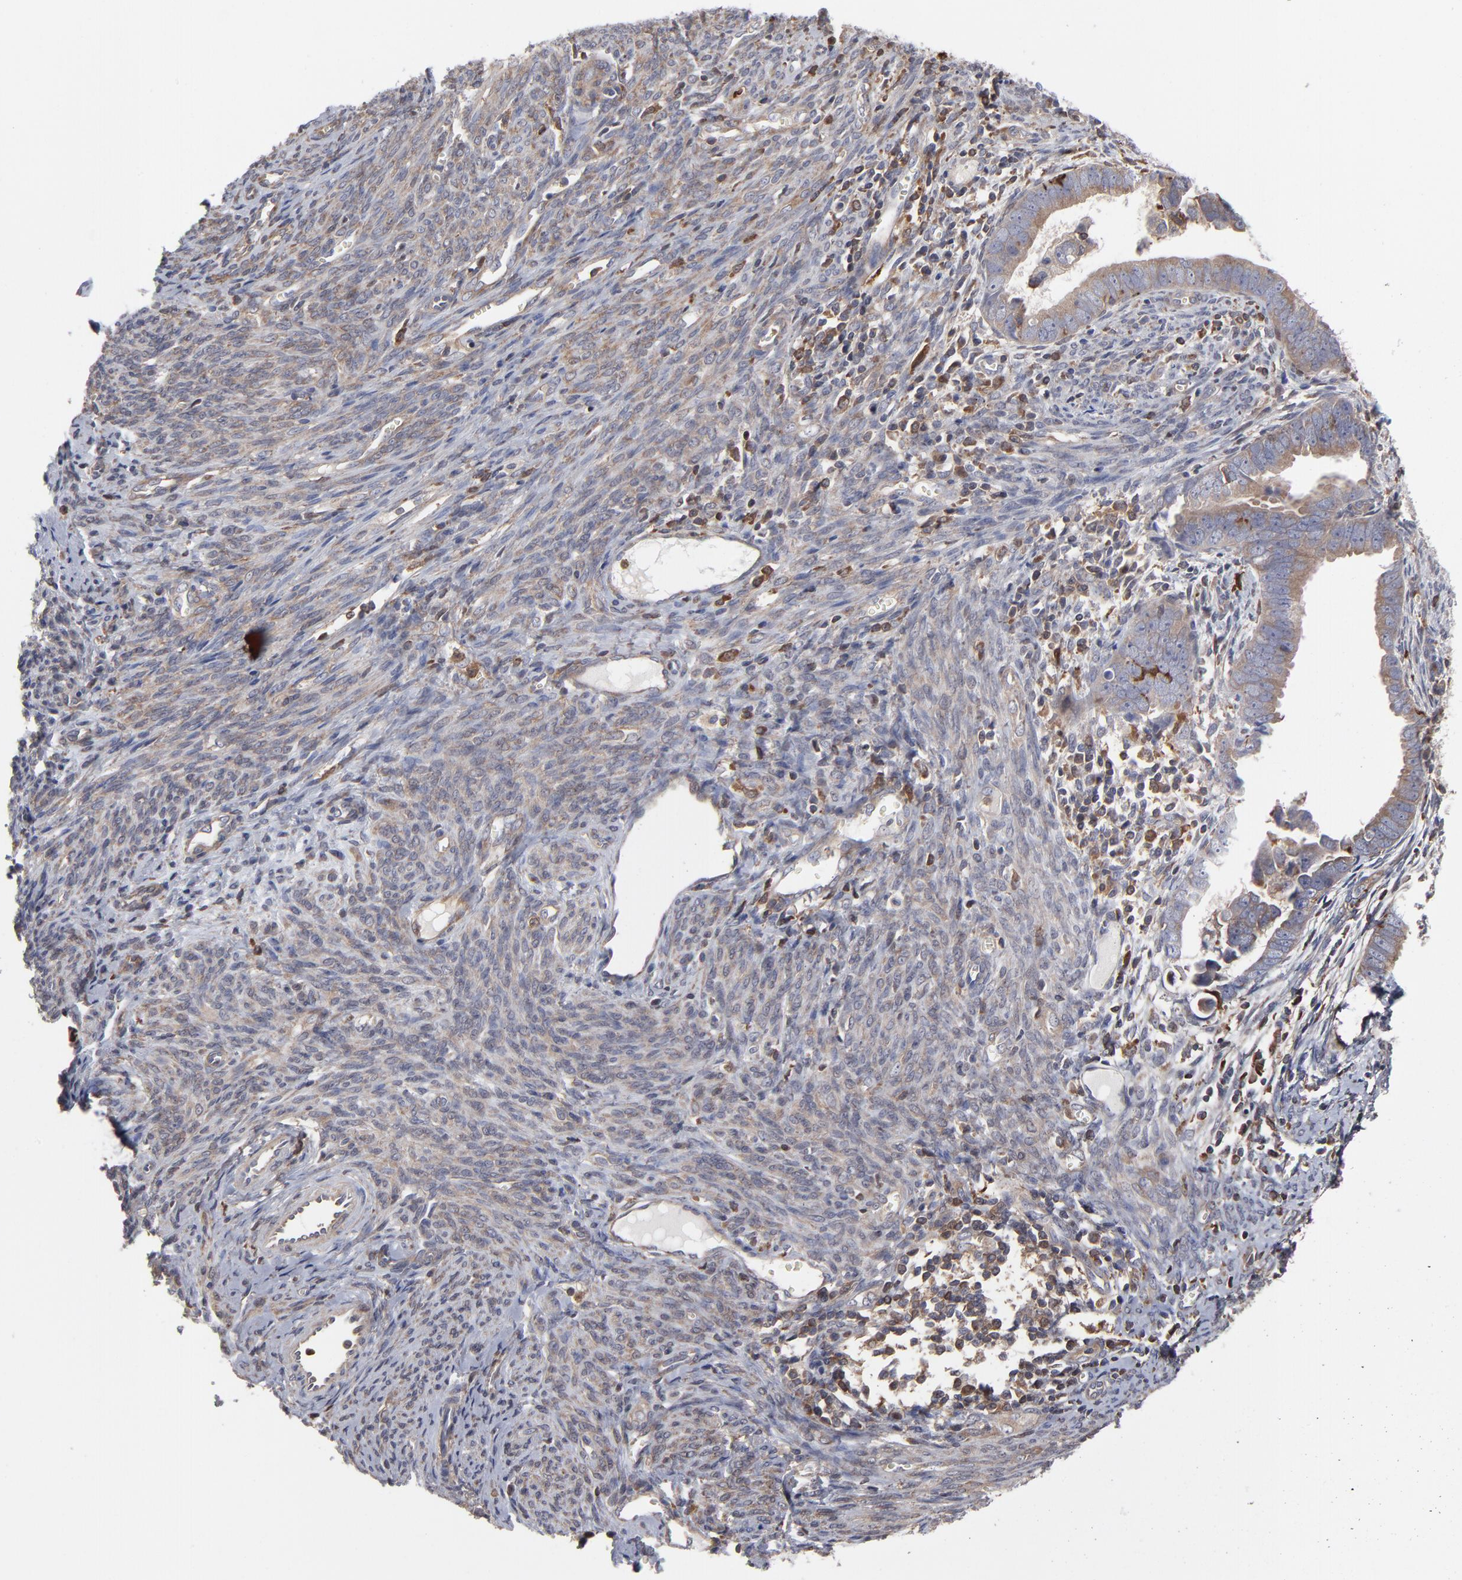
{"staining": {"intensity": "moderate", "quantity": ">75%", "location": "cytoplasmic/membranous"}, "tissue": "endometrial cancer", "cell_type": "Tumor cells", "image_type": "cancer", "snomed": [{"axis": "morphology", "description": "Adenocarcinoma, NOS"}, {"axis": "topography", "description": "Endometrium"}], "caption": "High-power microscopy captured an immunohistochemistry (IHC) image of endometrial cancer, revealing moderate cytoplasmic/membranous positivity in about >75% of tumor cells.", "gene": "MAP2K1", "patient": {"sex": "female", "age": 75}}